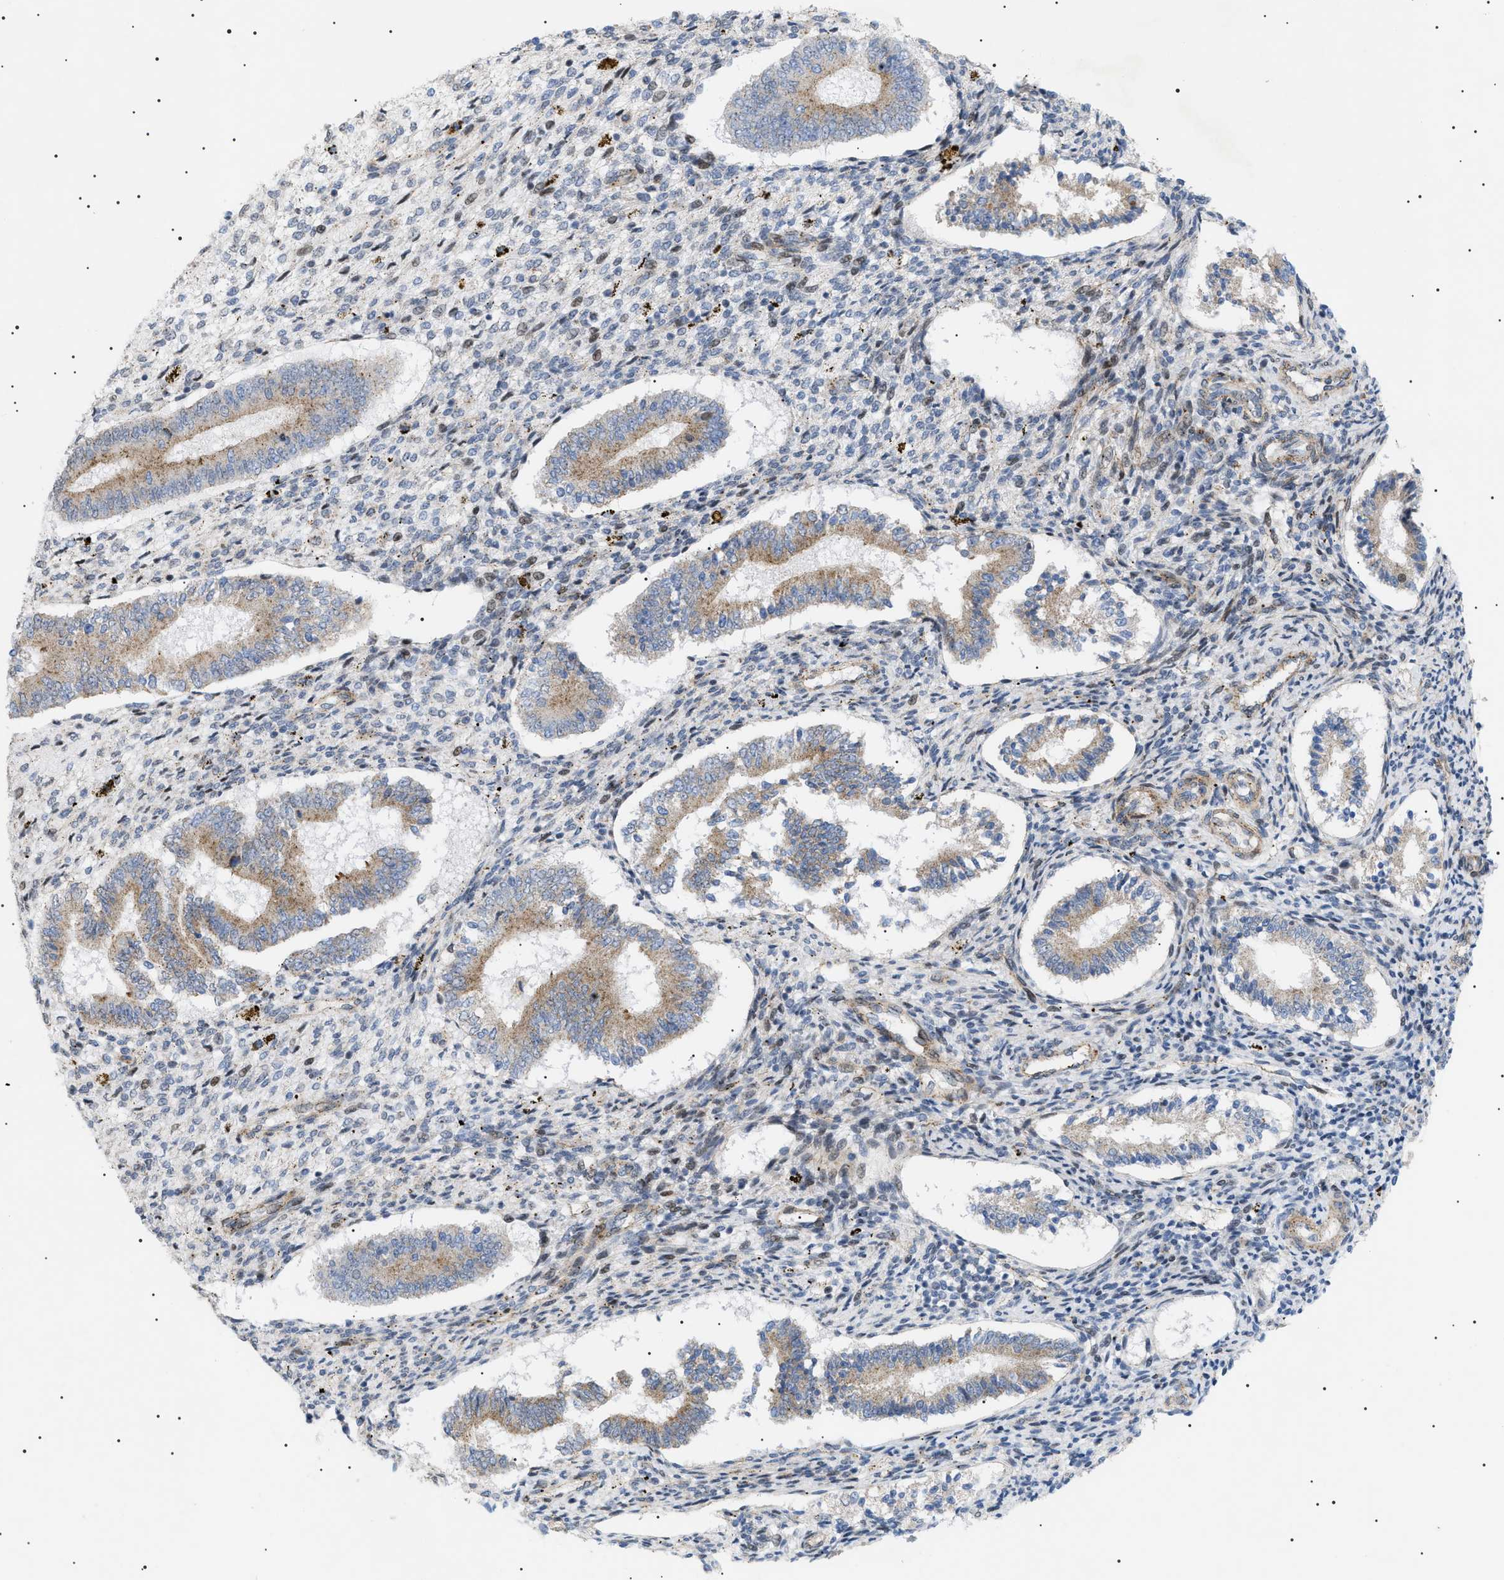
{"staining": {"intensity": "weak", "quantity": "<25%", "location": "cytoplasmic/membranous"}, "tissue": "endometrium", "cell_type": "Cells in endometrial stroma", "image_type": "normal", "snomed": [{"axis": "morphology", "description": "Normal tissue, NOS"}, {"axis": "topography", "description": "Endometrium"}], "caption": "Immunohistochemistry (IHC) micrograph of unremarkable human endometrium stained for a protein (brown), which displays no expression in cells in endometrial stroma.", "gene": "SFXN5", "patient": {"sex": "female", "age": 42}}